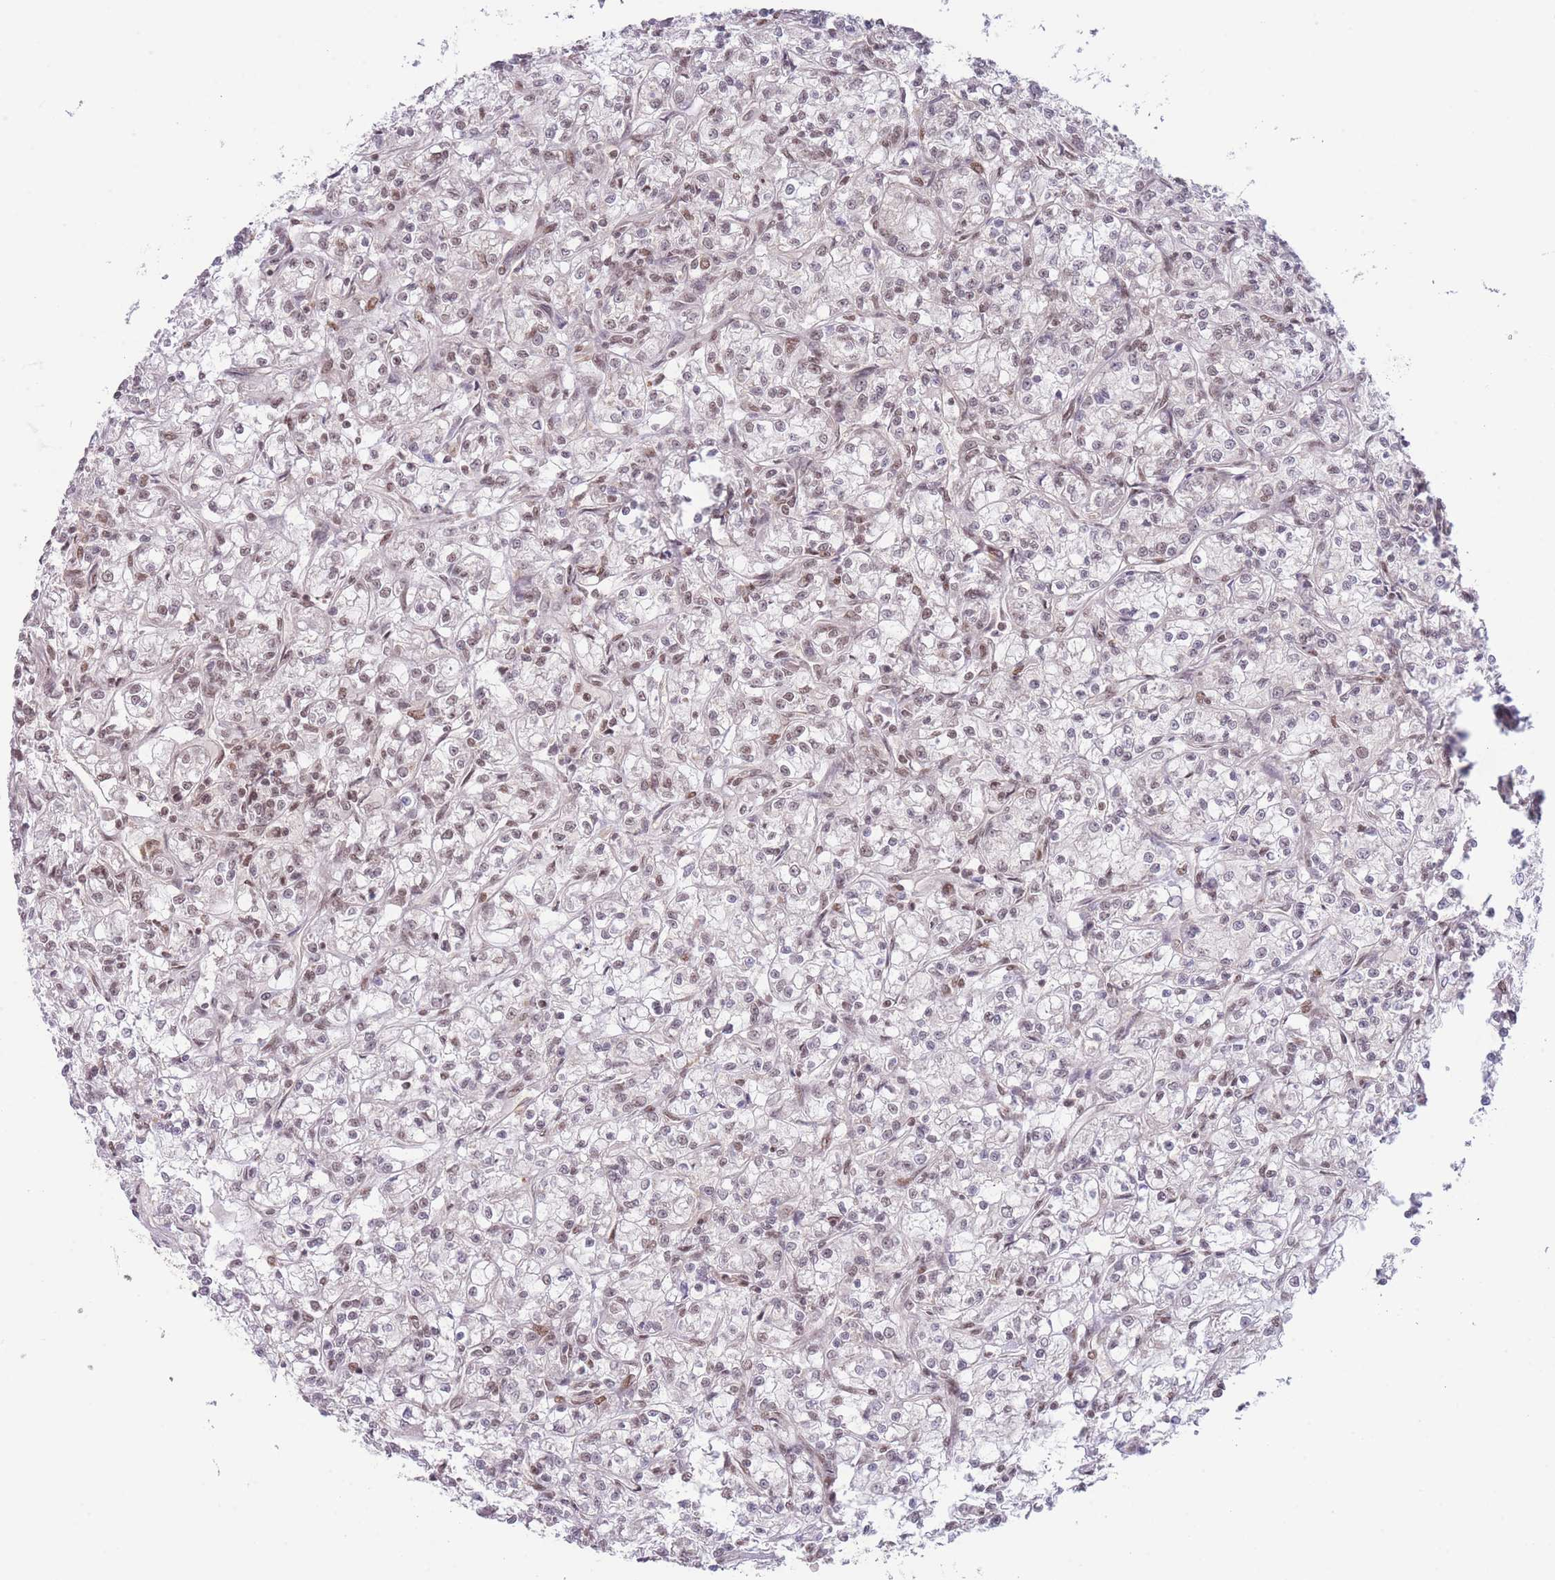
{"staining": {"intensity": "moderate", "quantity": "25%-75%", "location": "nuclear"}, "tissue": "renal cancer", "cell_type": "Tumor cells", "image_type": "cancer", "snomed": [{"axis": "morphology", "description": "Adenocarcinoma, NOS"}, {"axis": "topography", "description": "Kidney"}], "caption": "Renal adenocarcinoma stained with a brown dye shows moderate nuclear positive expression in approximately 25%-75% of tumor cells.", "gene": "CARD8", "patient": {"sex": "female", "age": 59}}